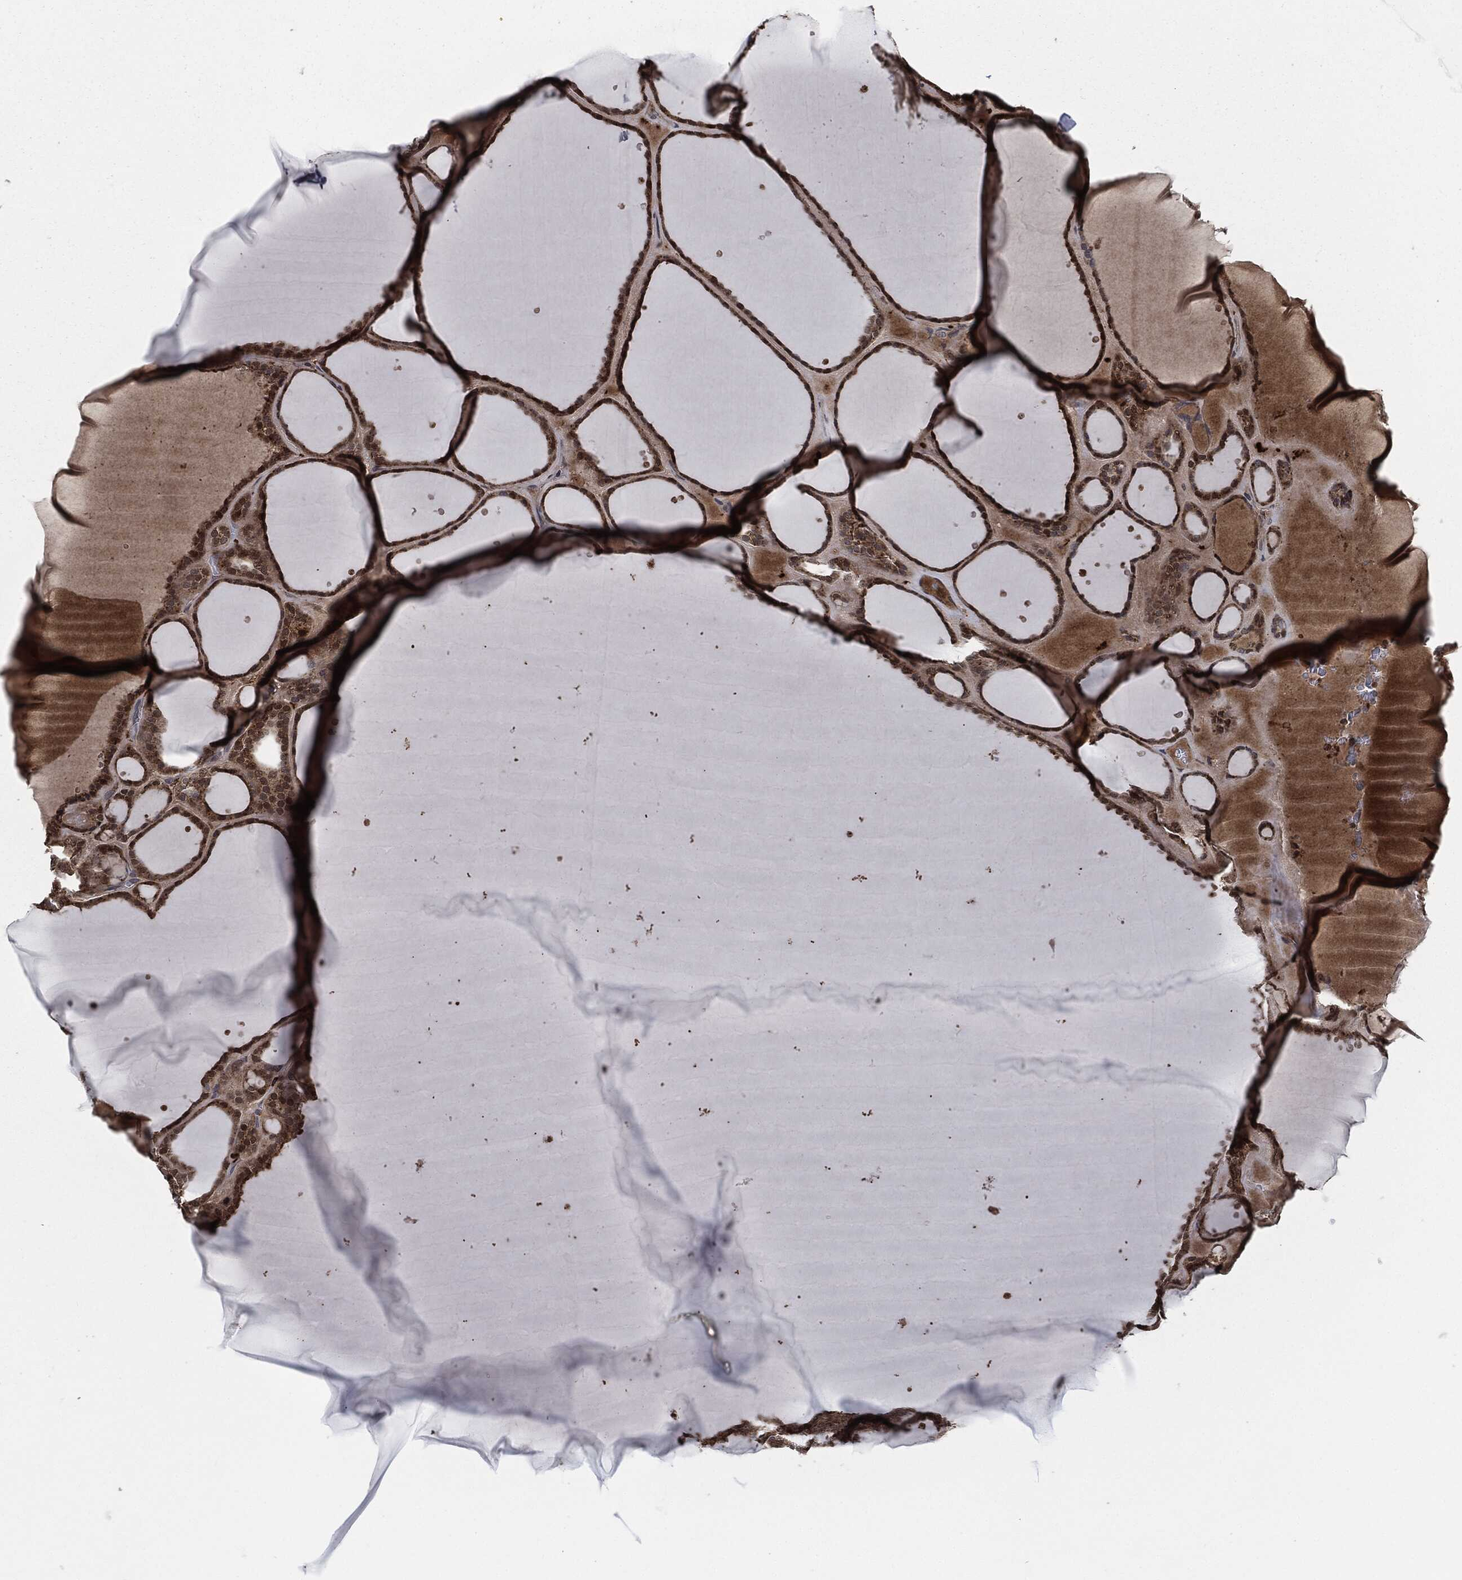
{"staining": {"intensity": "strong", "quantity": ">75%", "location": "cytoplasmic/membranous"}, "tissue": "thyroid gland", "cell_type": "Glandular cells", "image_type": "normal", "snomed": [{"axis": "morphology", "description": "Normal tissue, NOS"}, {"axis": "topography", "description": "Thyroid gland"}], "caption": "Immunohistochemical staining of benign human thyroid gland shows high levels of strong cytoplasmic/membranous staining in approximately >75% of glandular cells. Nuclei are stained in blue.", "gene": "CRABP2", "patient": {"sex": "male", "age": 63}}